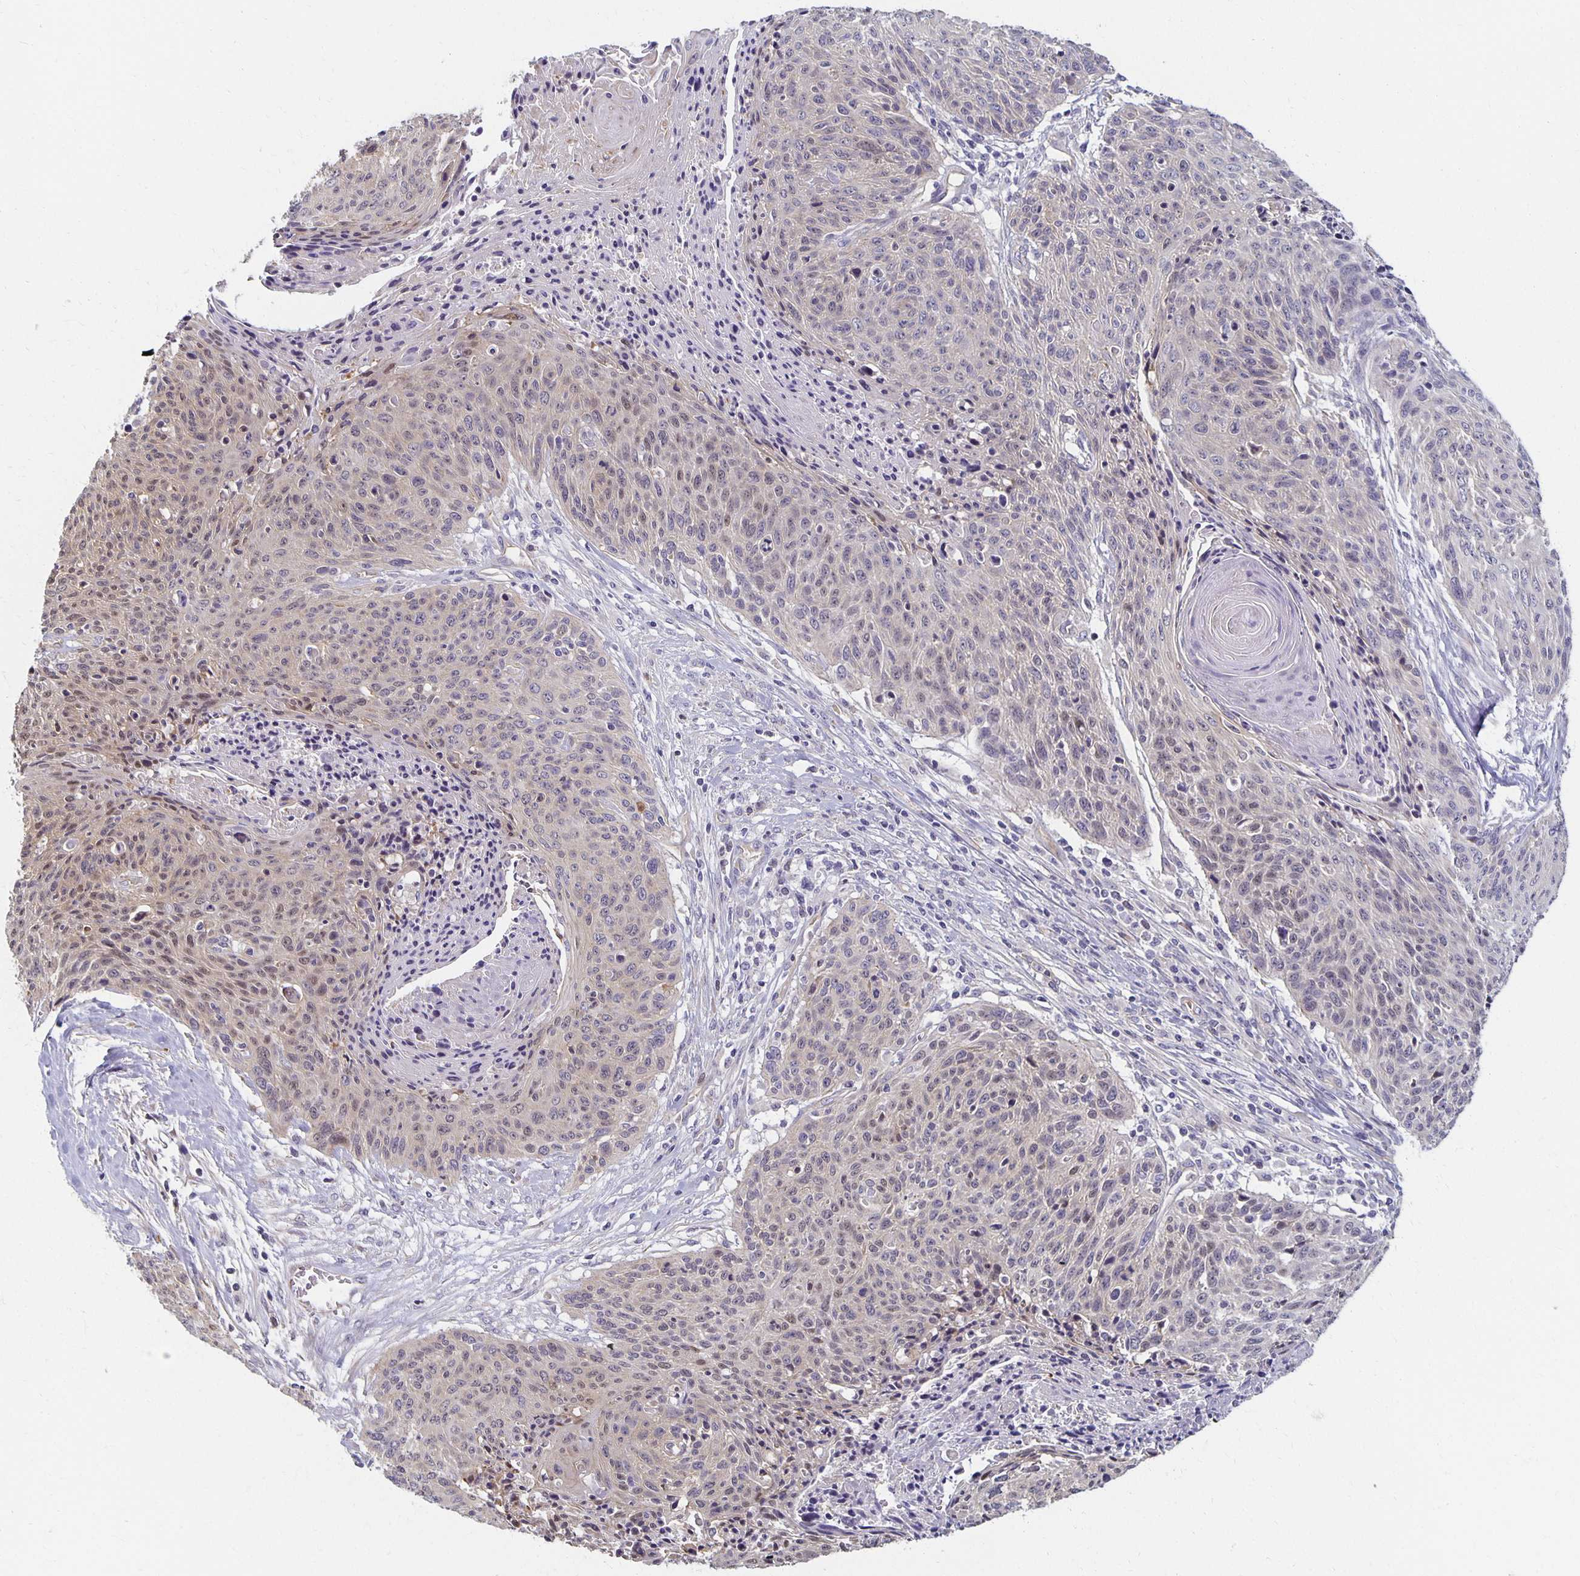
{"staining": {"intensity": "weak", "quantity": "<25%", "location": "nuclear"}, "tissue": "cervical cancer", "cell_type": "Tumor cells", "image_type": "cancer", "snomed": [{"axis": "morphology", "description": "Squamous cell carcinoma, NOS"}, {"axis": "topography", "description": "Cervix"}], "caption": "Immunohistochemistry of human squamous cell carcinoma (cervical) demonstrates no staining in tumor cells.", "gene": "SORL1", "patient": {"sex": "female", "age": 45}}